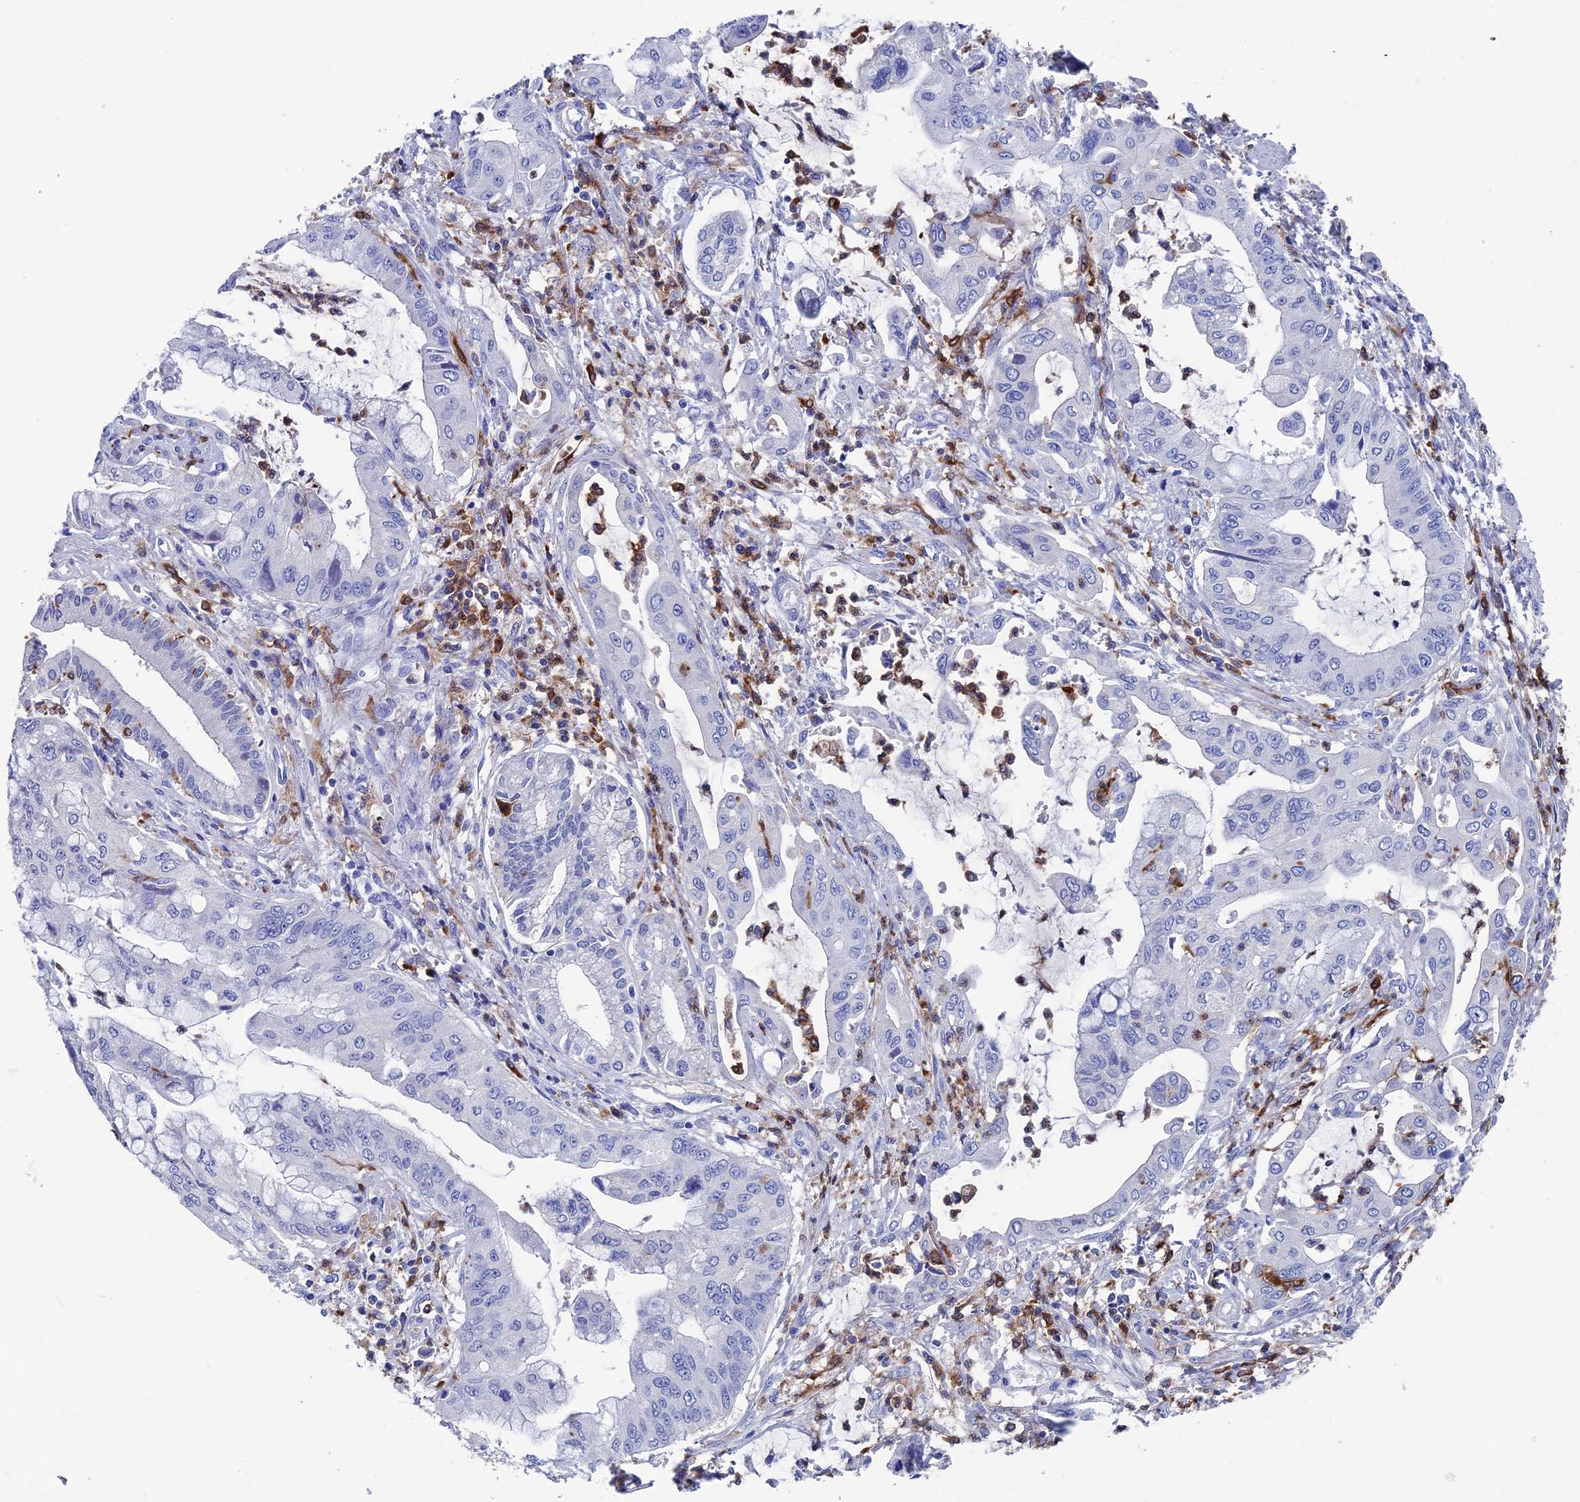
{"staining": {"intensity": "negative", "quantity": "none", "location": "none"}, "tissue": "pancreatic cancer", "cell_type": "Tumor cells", "image_type": "cancer", "snomed": [{"axis": "morphology", "description": "Adenocarcinoma, NOS"}, {"axis": "topography", "description": "Pancreas"}], "caption": "Protein analysis of pancreatic adenocarcinoma displays no significant positivity in tumor cells.", "gene": "TYROBP", "patient": {"sex": "male", "age": 46}}